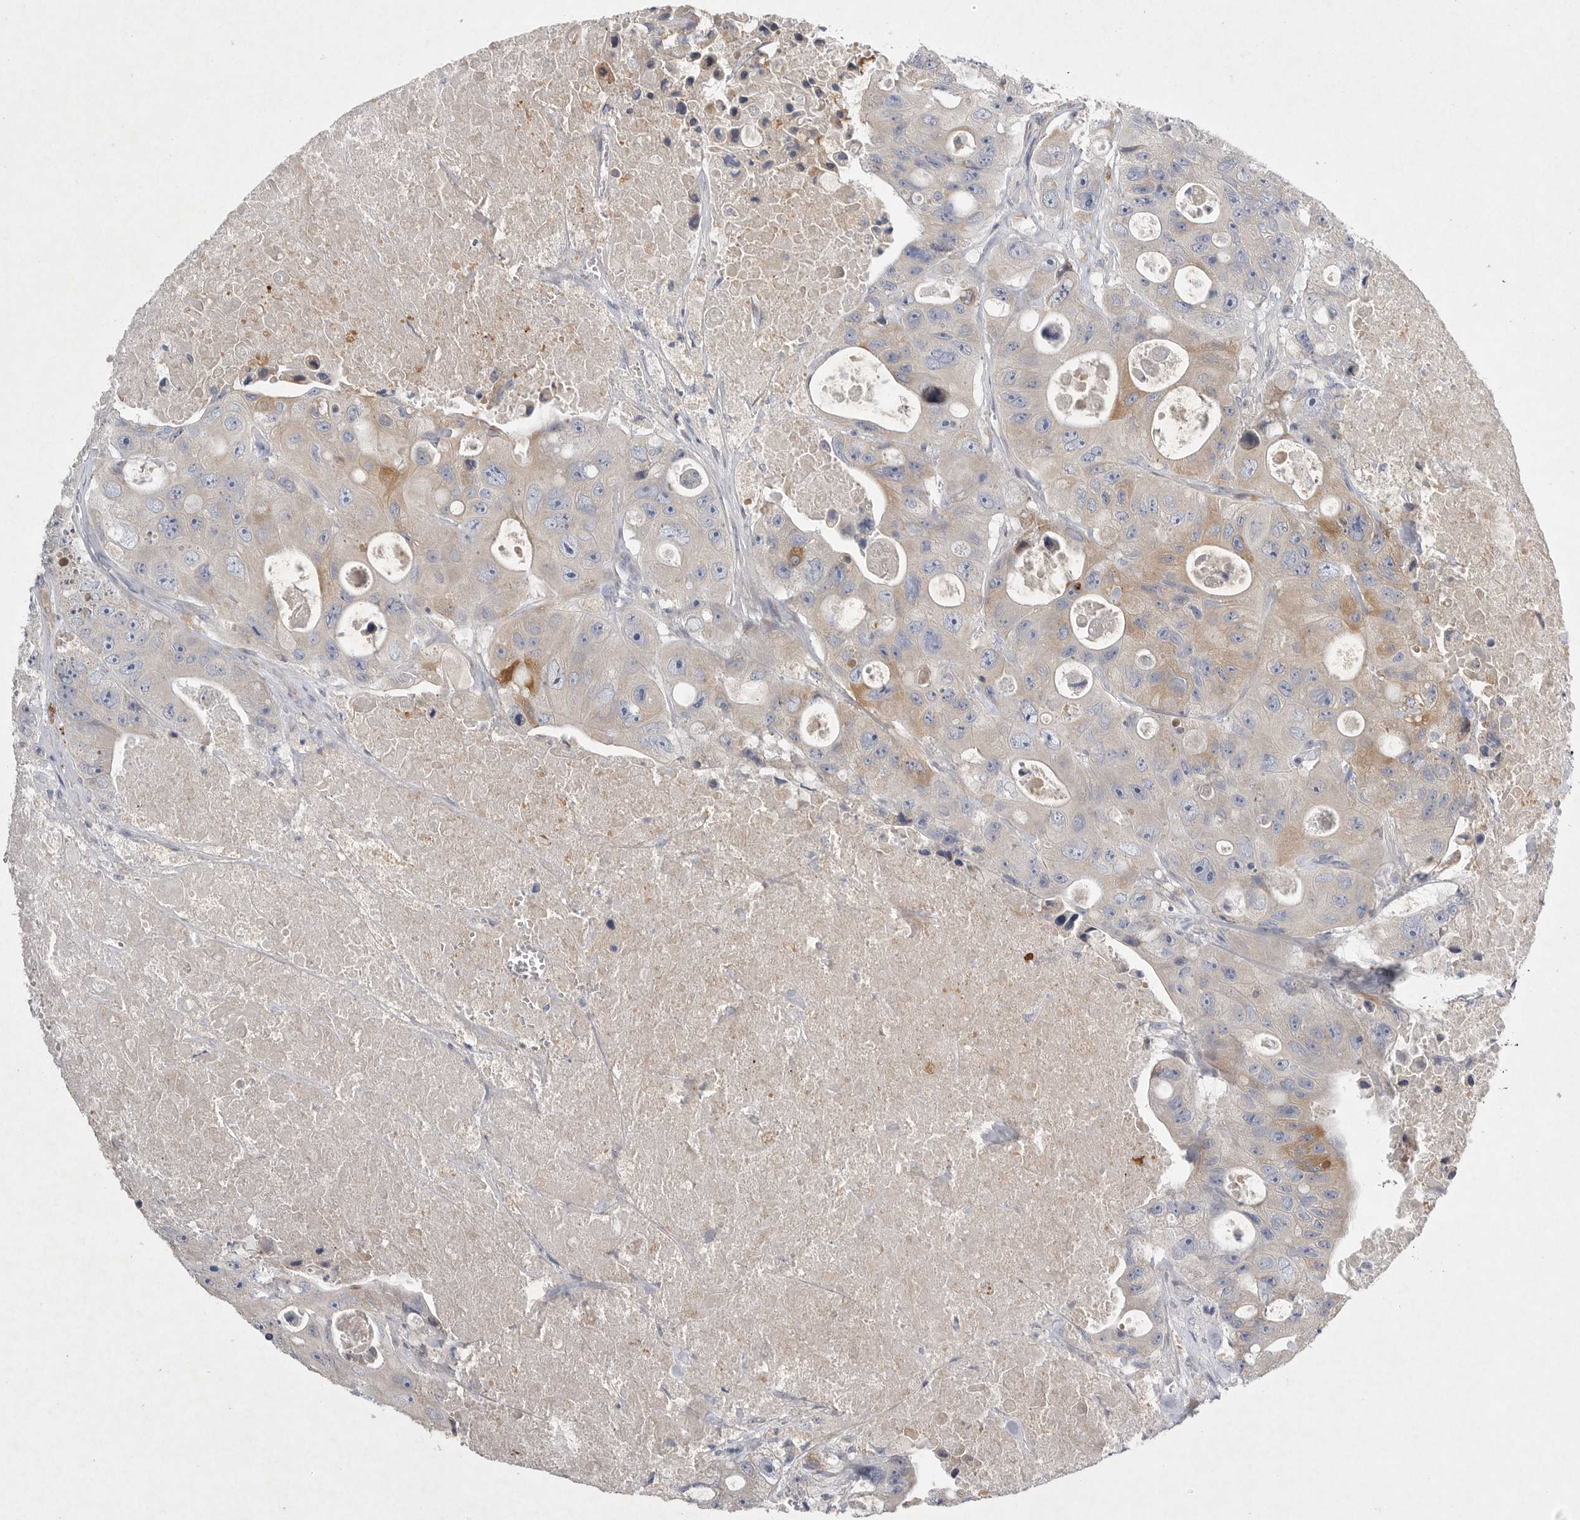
{"staining": {"intensity": "moderate", "quantity": "<25%", "location": "cytoplasmic/membranous"}, "tissue": "colorectal cancer", "cell_type": "Tumor cells", "image_type": "cancer", "snomed": [{"axis": "morphology", "description": "Adenocarcinoma, NOS"}, {"axis": "topography", "description": "Colon"}], "caption": "A photomicrograph showing moderate cytoplasmic/membranous positivity in about <25% of tumor cells in colorectal cancer, as visualized by brown immunohistochemical staining.", "gene": "EDEM3", "patient": {"sex": "female", "age": 46}}